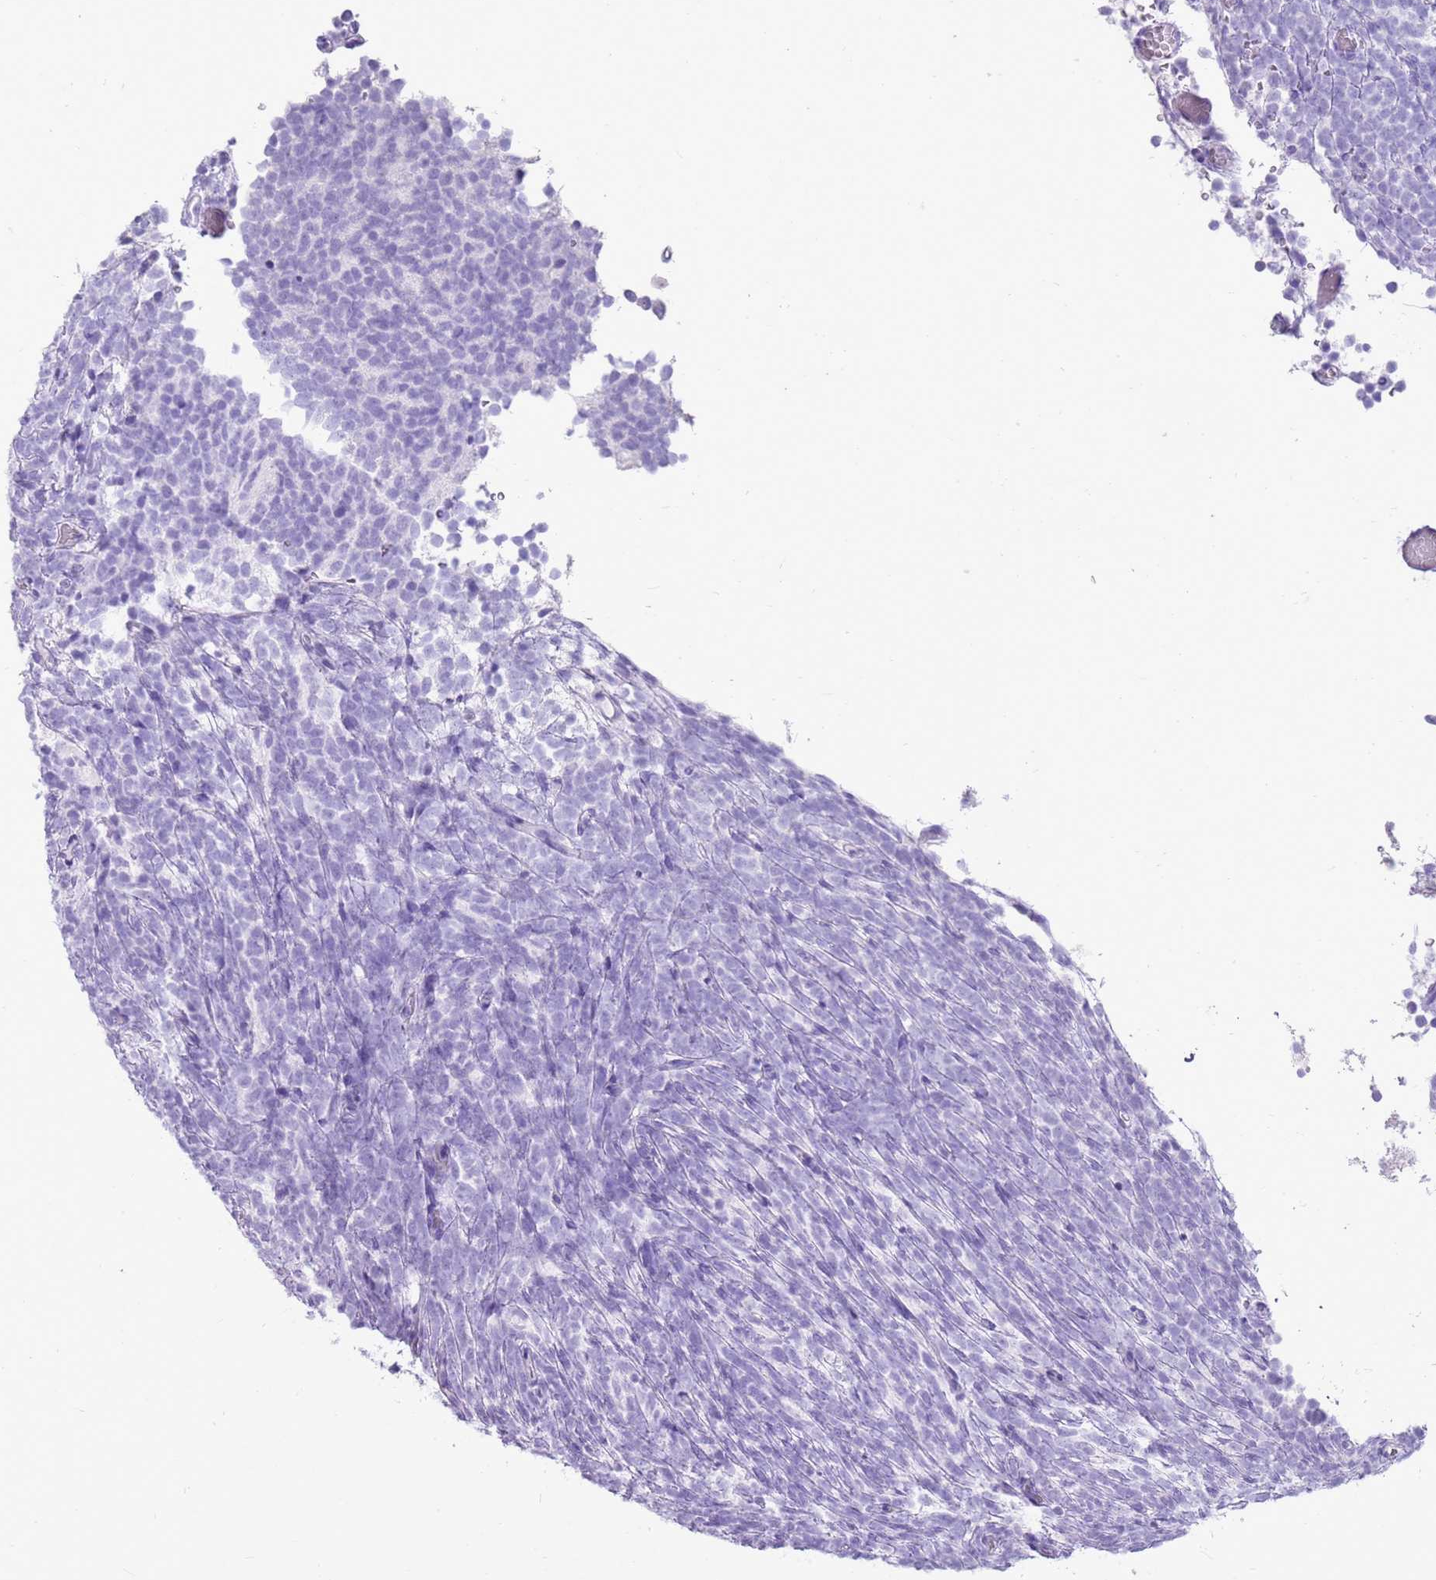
{"staining": {"intensity": "negative", "quantity": "none", "location": "none"}, "tissue": "glioma", "cell_type": "Tumor cells", "image_type": "cancer", "snomed": [{"axis": "morphology", "description": "Glioma, malignant, Low grade"}, {"axis": "topography", "description": "Brain"}], "caption": "Glioma was stained to show a protein in brown. There is no significant expression in tumor cells. Nuclei are stained in blue.", "gene": "CA8", "patient": {"sex": "female", "age": 1}}